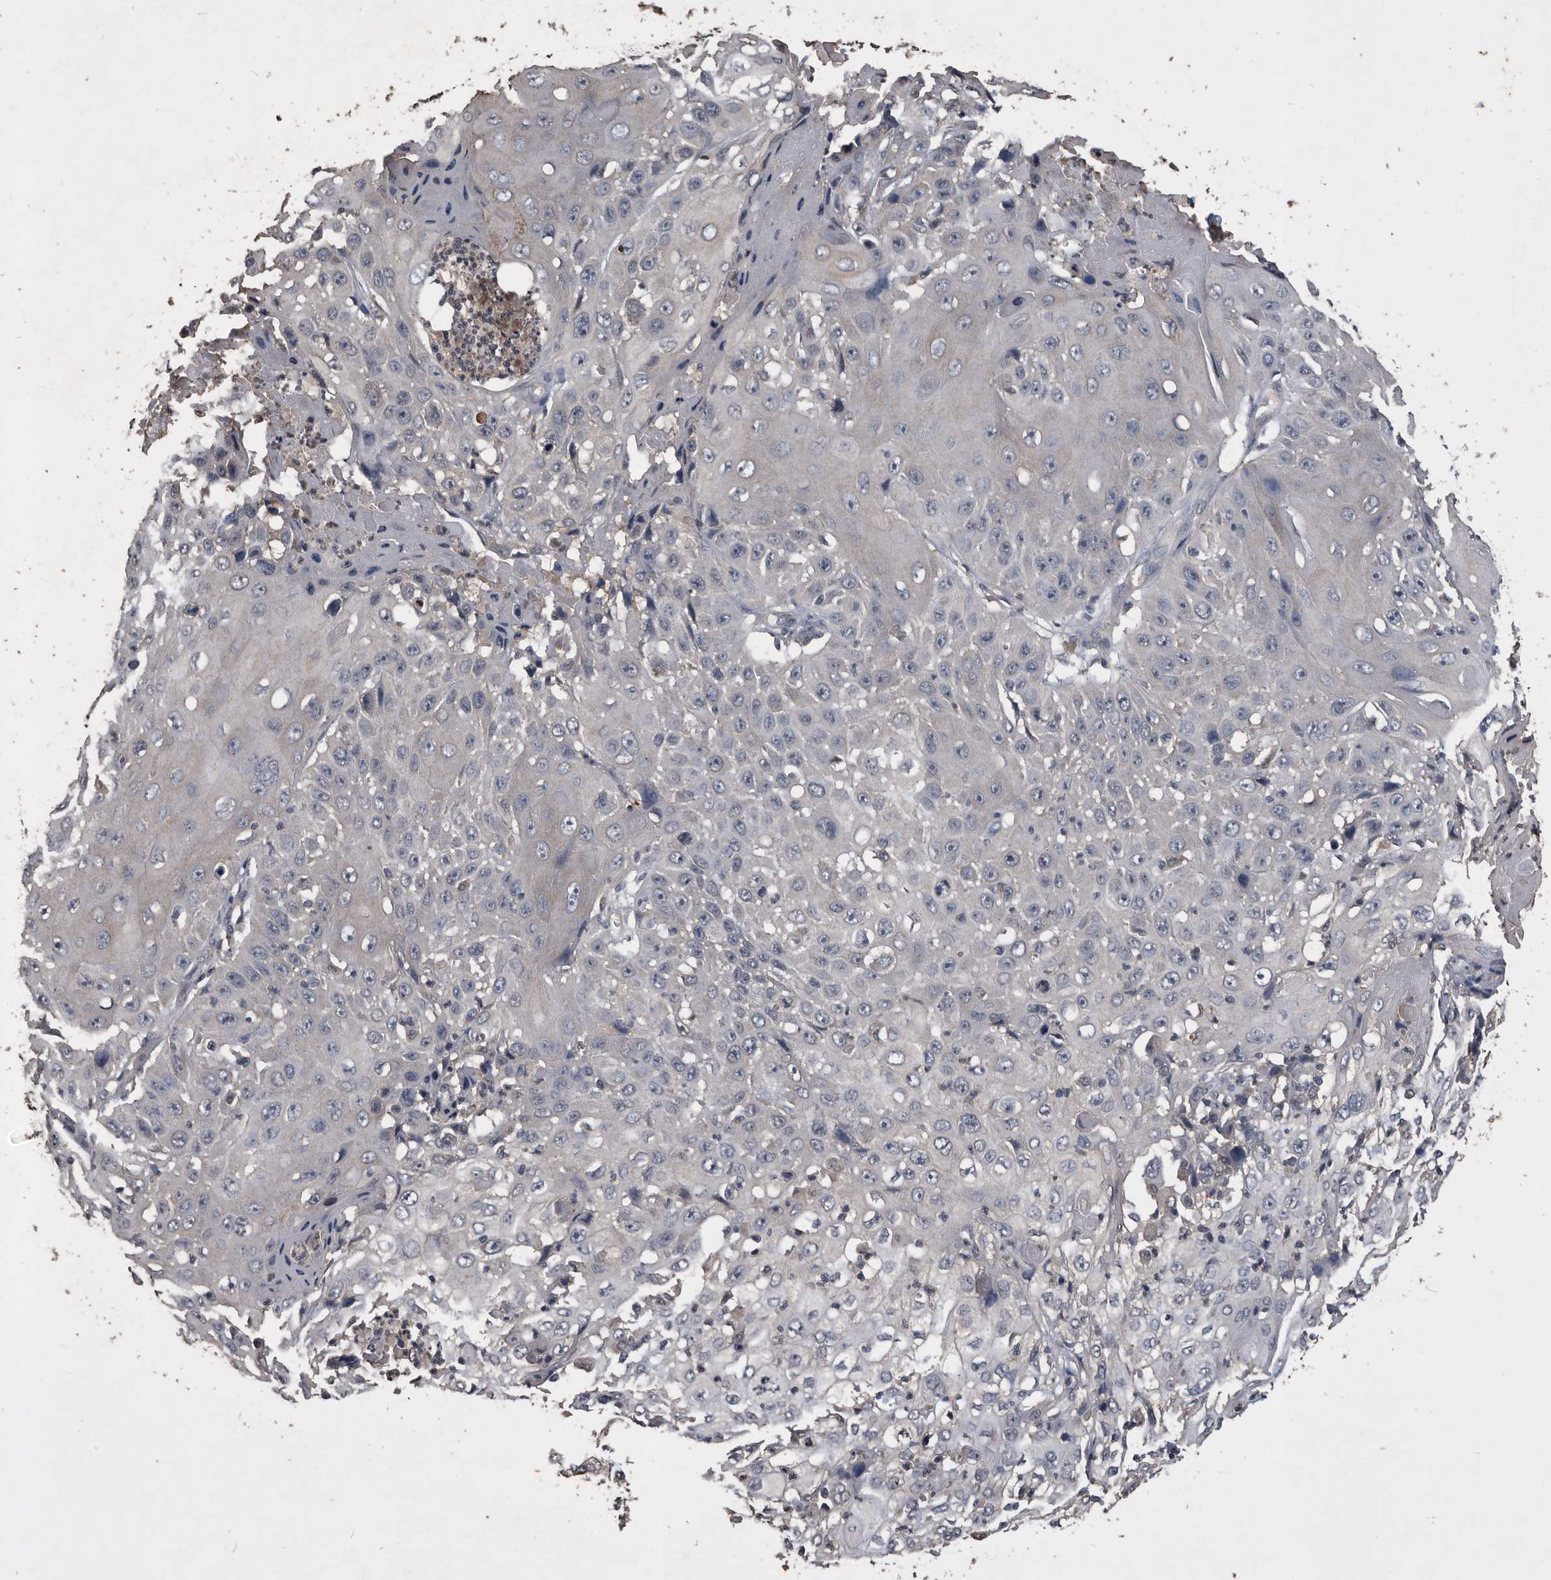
{"staining": {"intensity": "negative", "quantity": "none", "location": "none"}, "tissue": "cervical cancer", "cell_type": "Tumor cells", "image_type": "cancer", "snomed": [{"axis": "morphology", "description": "Squamous cell carcinoma, NOS"}, {"axis": "topography", "description": "Cervix"}], "caption": "High magnification brightfield microscopy of cervical squamous cell carcinoma stained with DAB (brown) and counterstained with hematoxylin (blue): tumor cells show no significant positivity.", "gene": "NRBP1", "patient": {"sex": "female", "age": 39}}